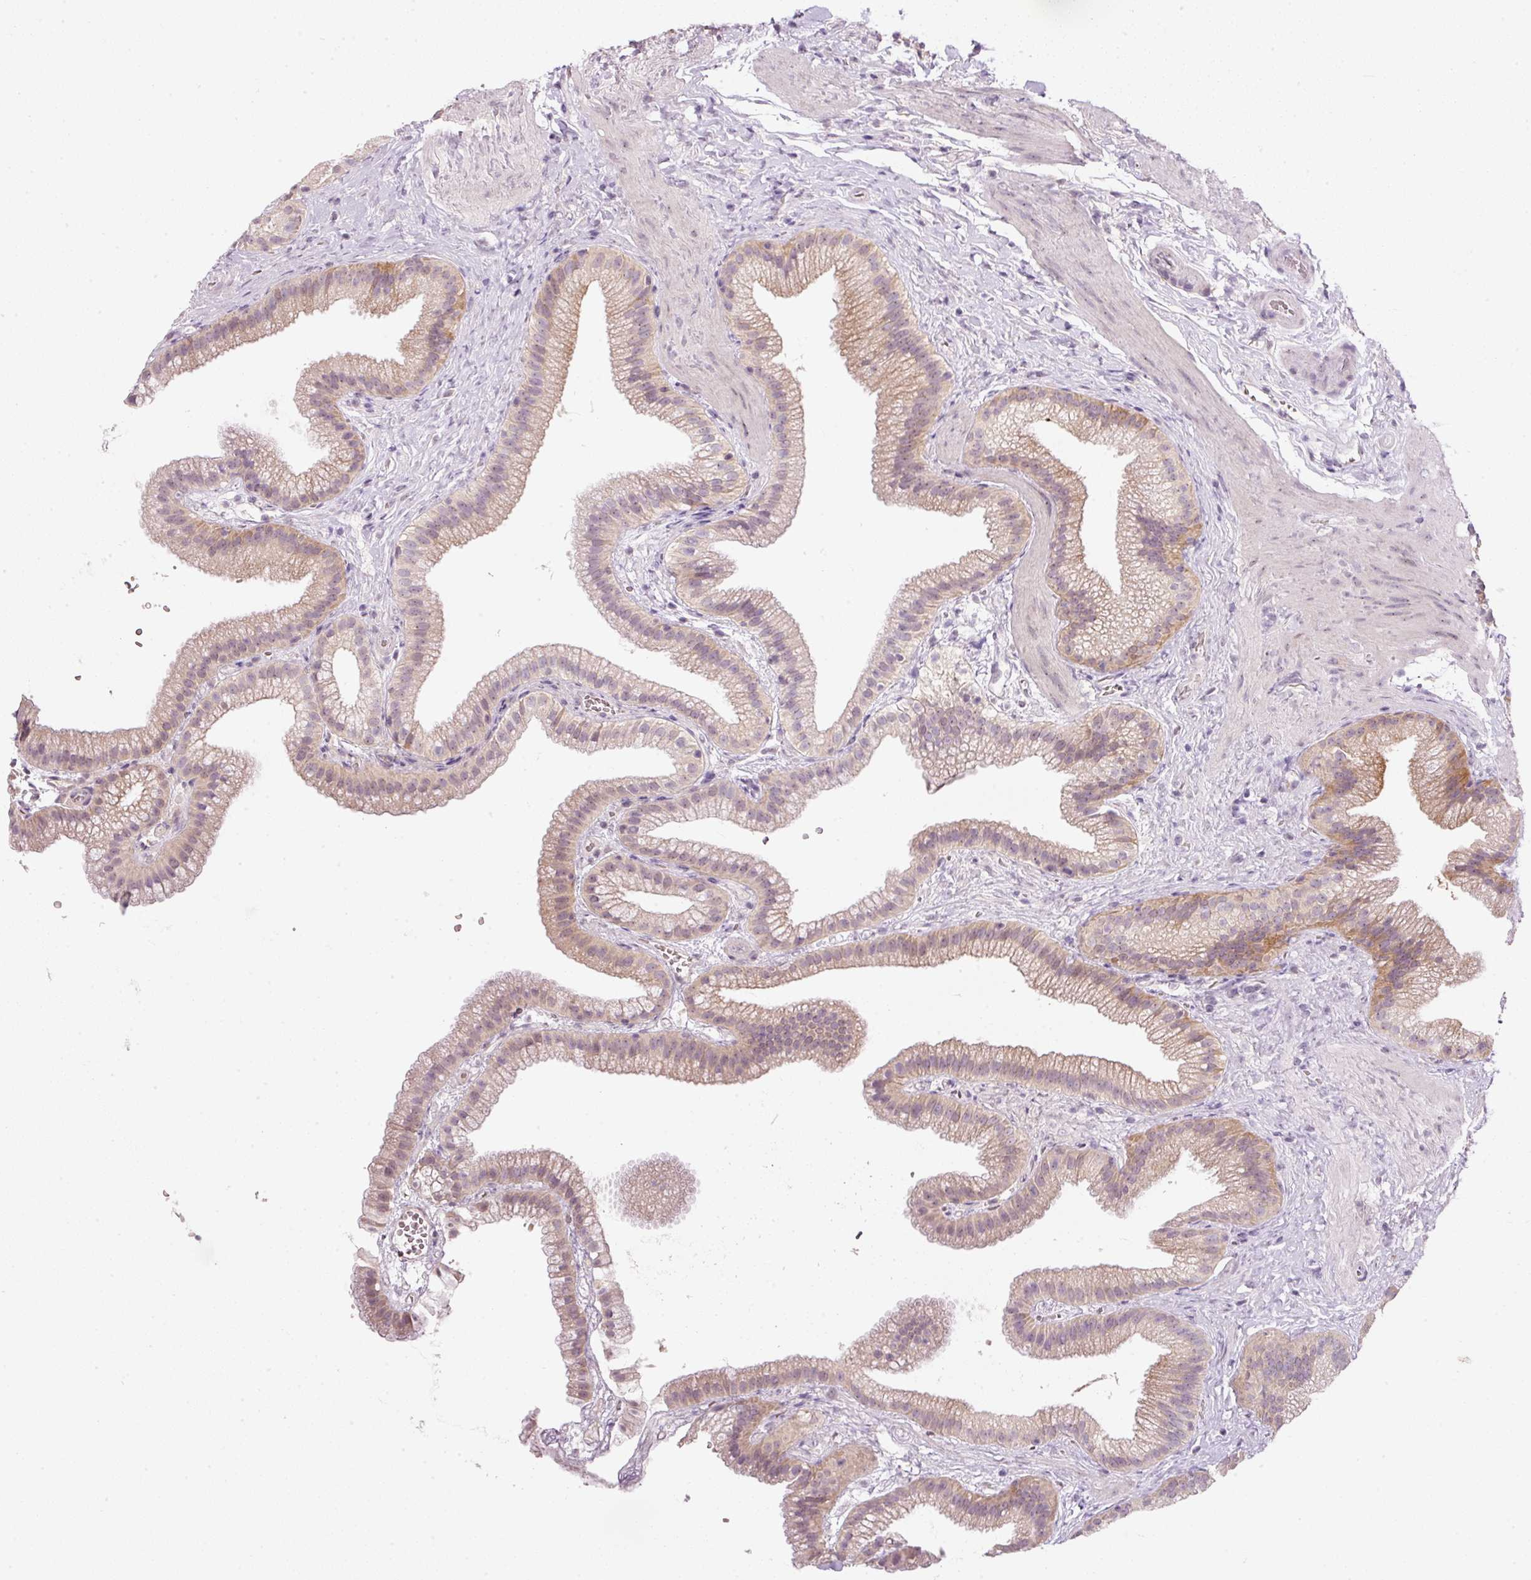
{"staining": {"intensity": "moderate", "quantity": "<25%", "location": "cytoplasmic/membranous"}, "tissue": "gallbladder", "cell_type": "Glandular cells", "image_type": "normal", "snomed": [{"axis": "morphology", "description": "Normal tissue, NOS"}, {"axis": "topography", "description": "Gallbladder"}], "caption": "Protein analysis of benign gallbladder displays moderate cytoplasmic/membranous staining in approximately <25% of glandular cells. The staining was performed using DAB (3,3'-diaminobenzidine), with brown indicating positive protein expression. Nuclei are stained blue with hematoxylin.", "gene": "TMEM37", "patient": {"sex": "female", "age": 63}}